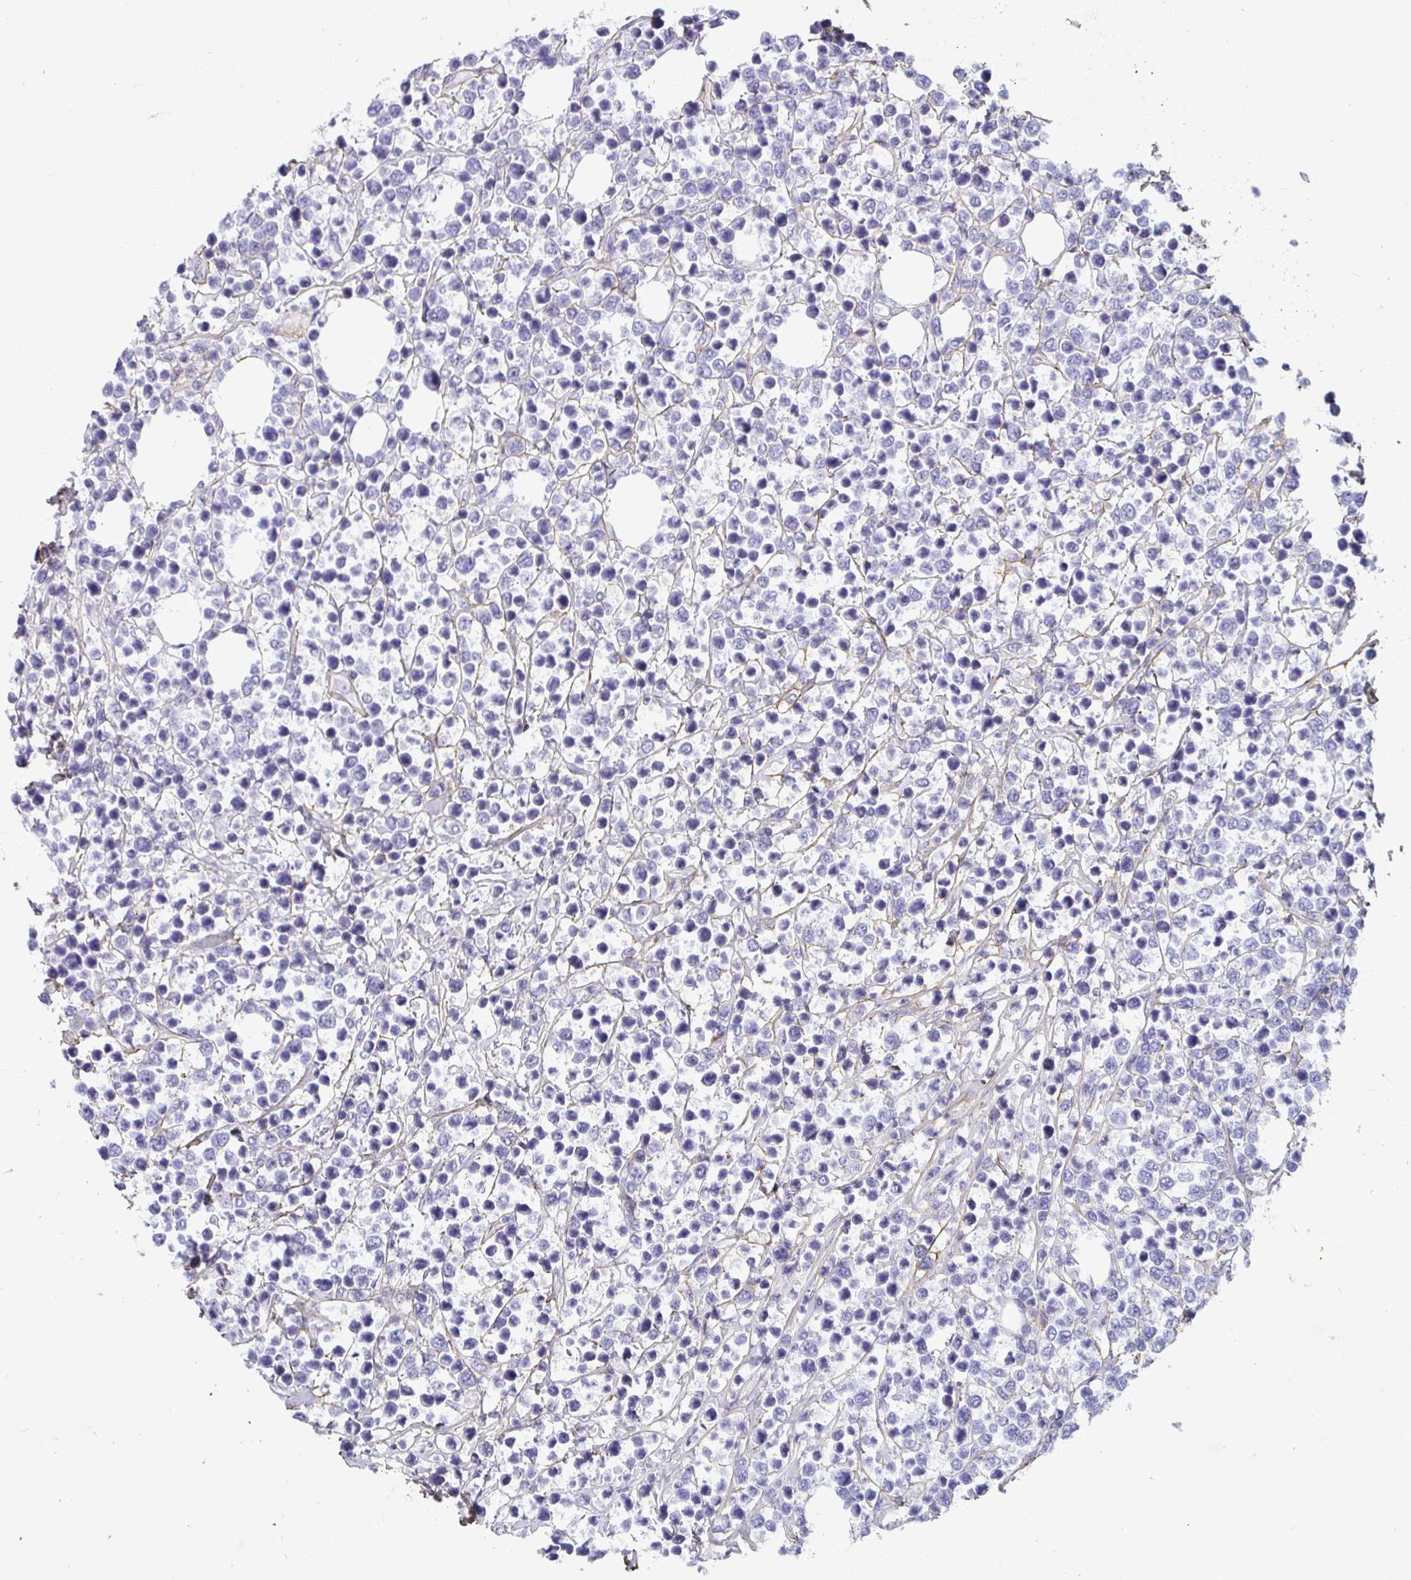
{"staining": {"intensity": "negative", "quantity": "none", "location": "none"}, "tissue": "lymphoma", "cell_type": "Tumor cells", "image_type": "cancer", "snomed": [{"axis": "morphology", "description": "Malignant lymphoma, non-Hodgkin's type, Low grade"}, {"axis": "topography", "description": "Lymph node"}], "caption": "Immunohistochemistry (IHC) photomicrograph of human low-grade malignant lymphoma, non-Hodgkin's type stained for a protein (brown), which demonstrates no staining in tumor cells.", "gene": "LHFPL6", "patient": {"sex": "male", "age": 60}}